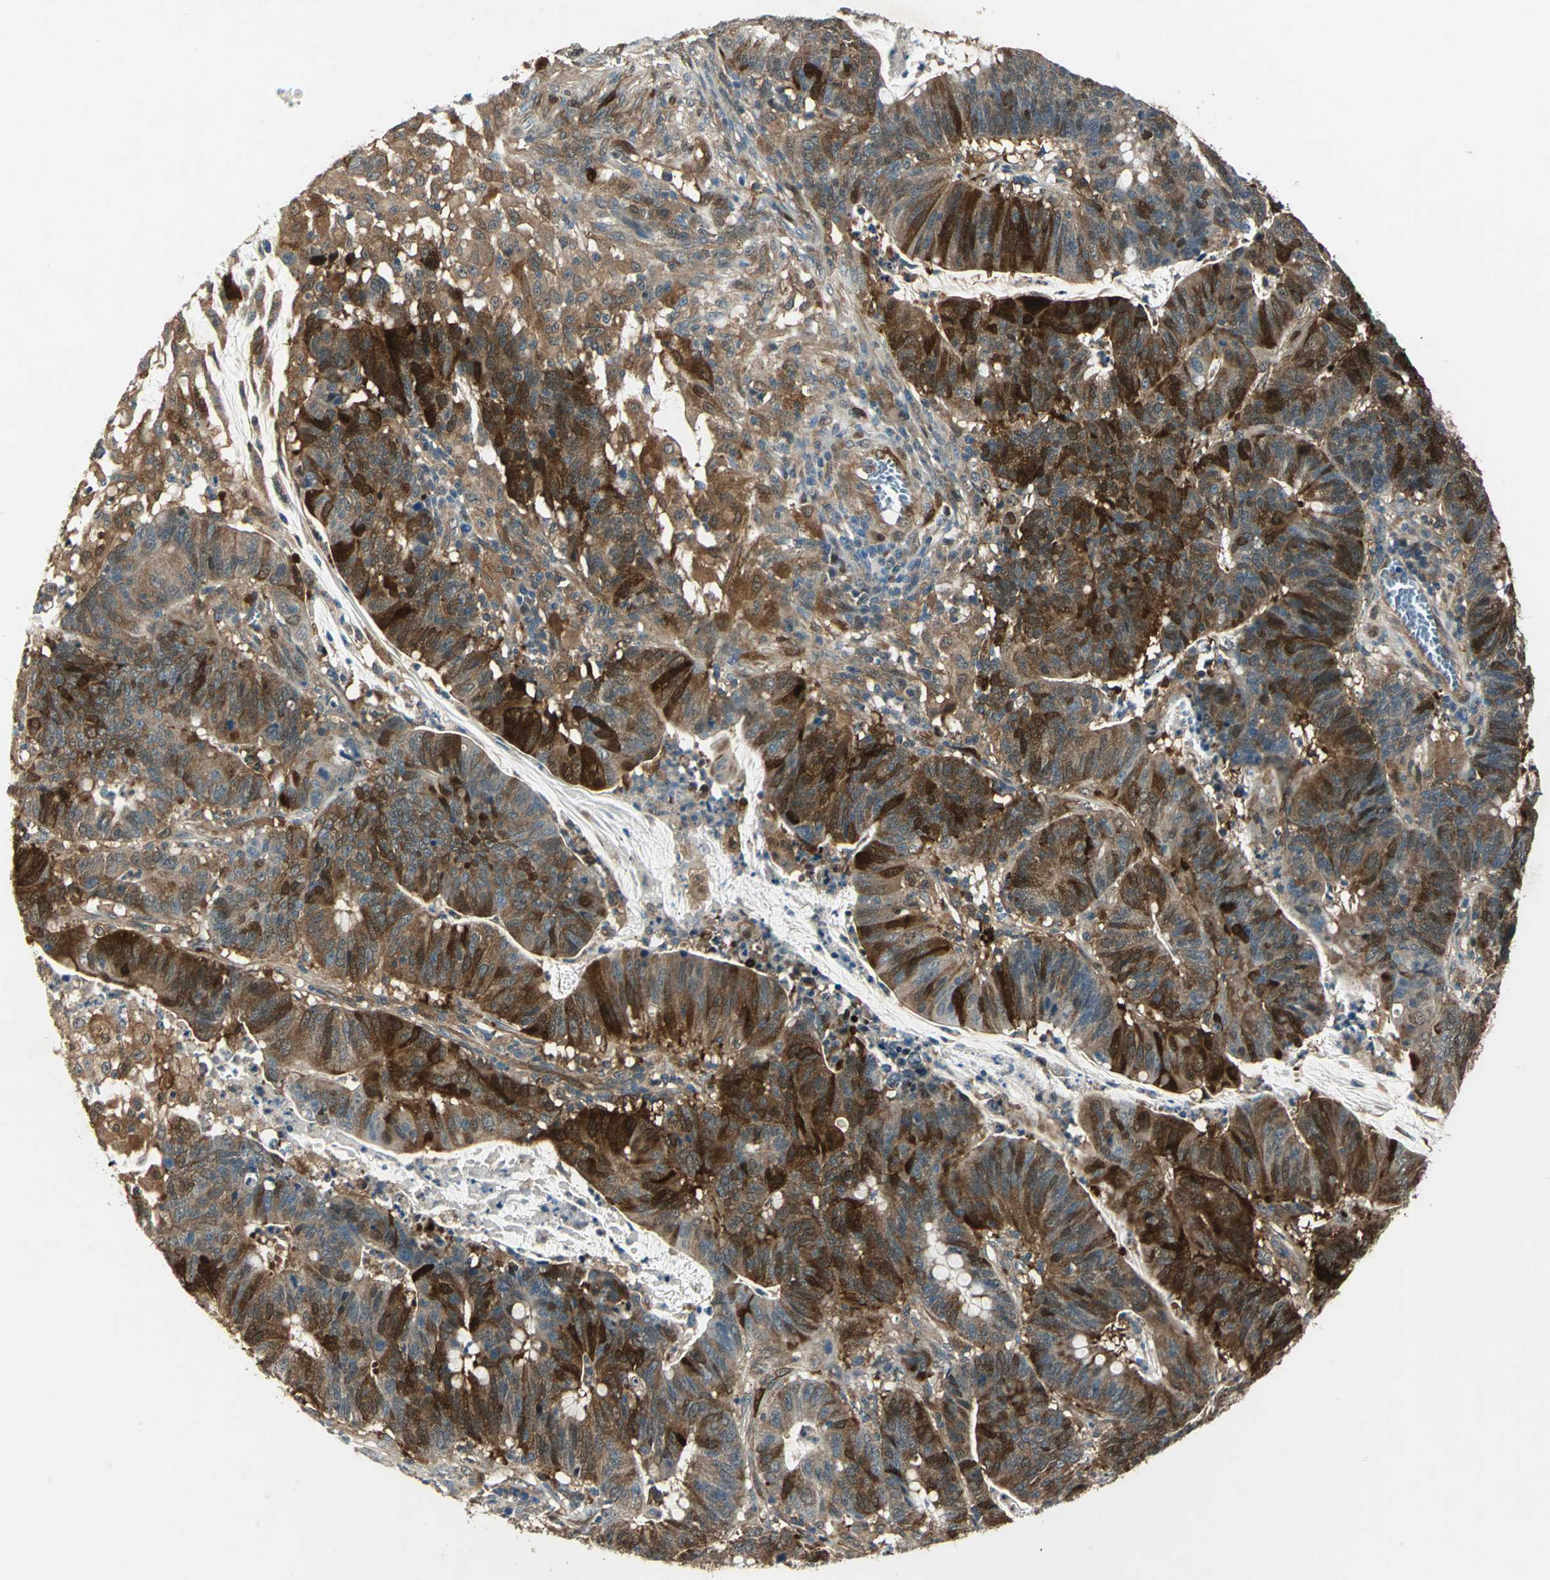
{"staining": {"intensity": "strong", "quantity": ">75%", "location": "cytoplasmic/membranous,nuclear"}, "tissue": "colorectal cancer", "cell_type": "Tumor cells", "image_type": "cancer", "snomed": [{"axis": "morphology", "description": "Adenocarcinoma, NOS"}, {"axis": "topography", "description": "Colon"}], "caption": "Immunohistochemical staining of colorectal cancer shows high levels of strong cytoplasmic/membranous and nuclear staining in approximately >75% of tumor cells.", "gene": "RRM2B", "patient": {"sex": "male", "age": 45}}